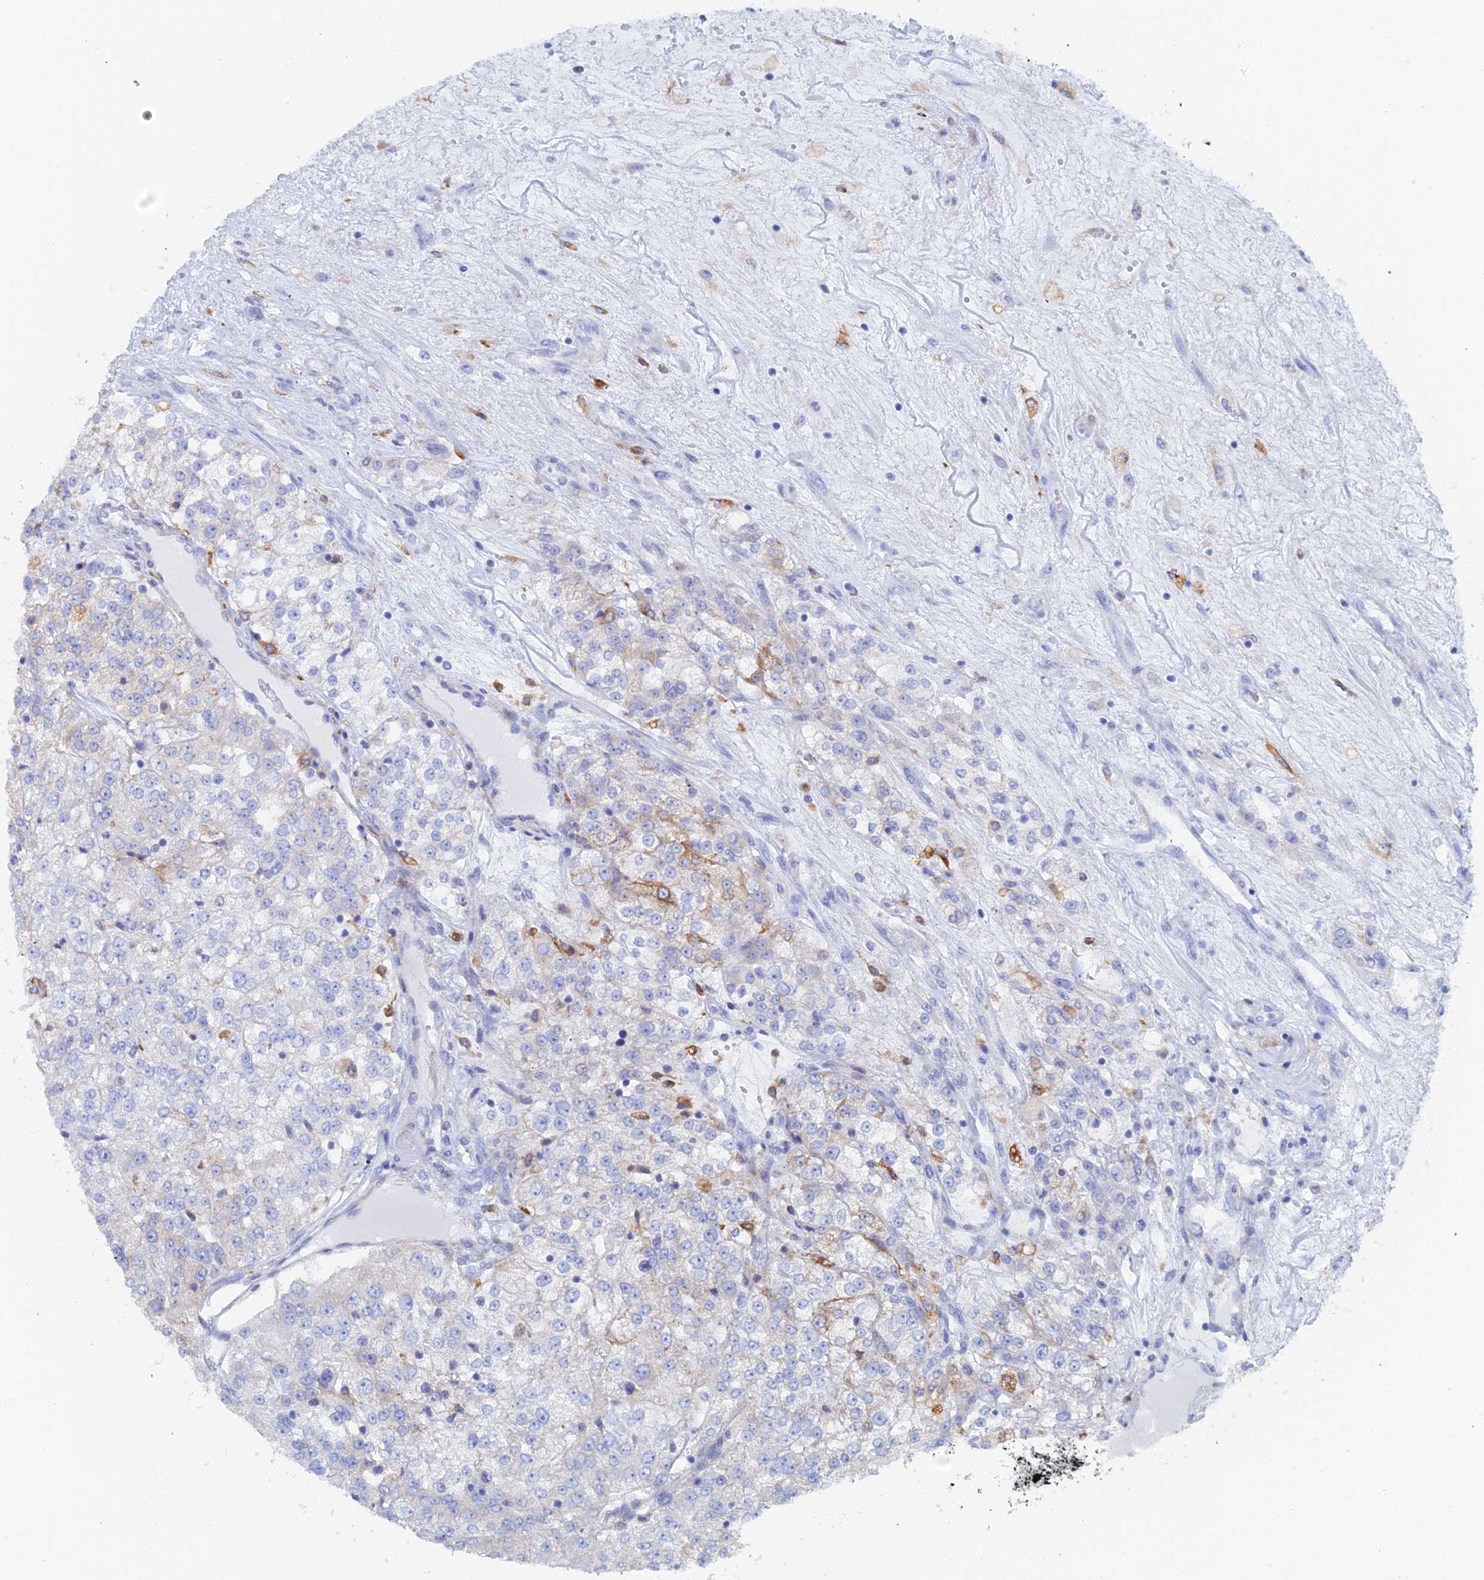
{"staining": {"intensity": "moderate", "quantity": "<25%", "location": "cytoplasmic/membranous"}, "tissue": "renal cancer", "cell_type": "Tumor cells", "image_type": "cancer", "snomed": [{"axis": "morphology", "description": "Adenocarcinoma, NOS"}, {"axis": "topography", "description": "Kidney"}], "caption": "This image reveals adenocarcinoma (renal) stained with immunohistochemistry to label a protein in brown. The cytoplasmic/membranous of tumor cells show moderate positivity for the protein. Nuclei are counter-stained blue.", "gene": "COG7", "patient": {"sex": "female", "age": 63}}